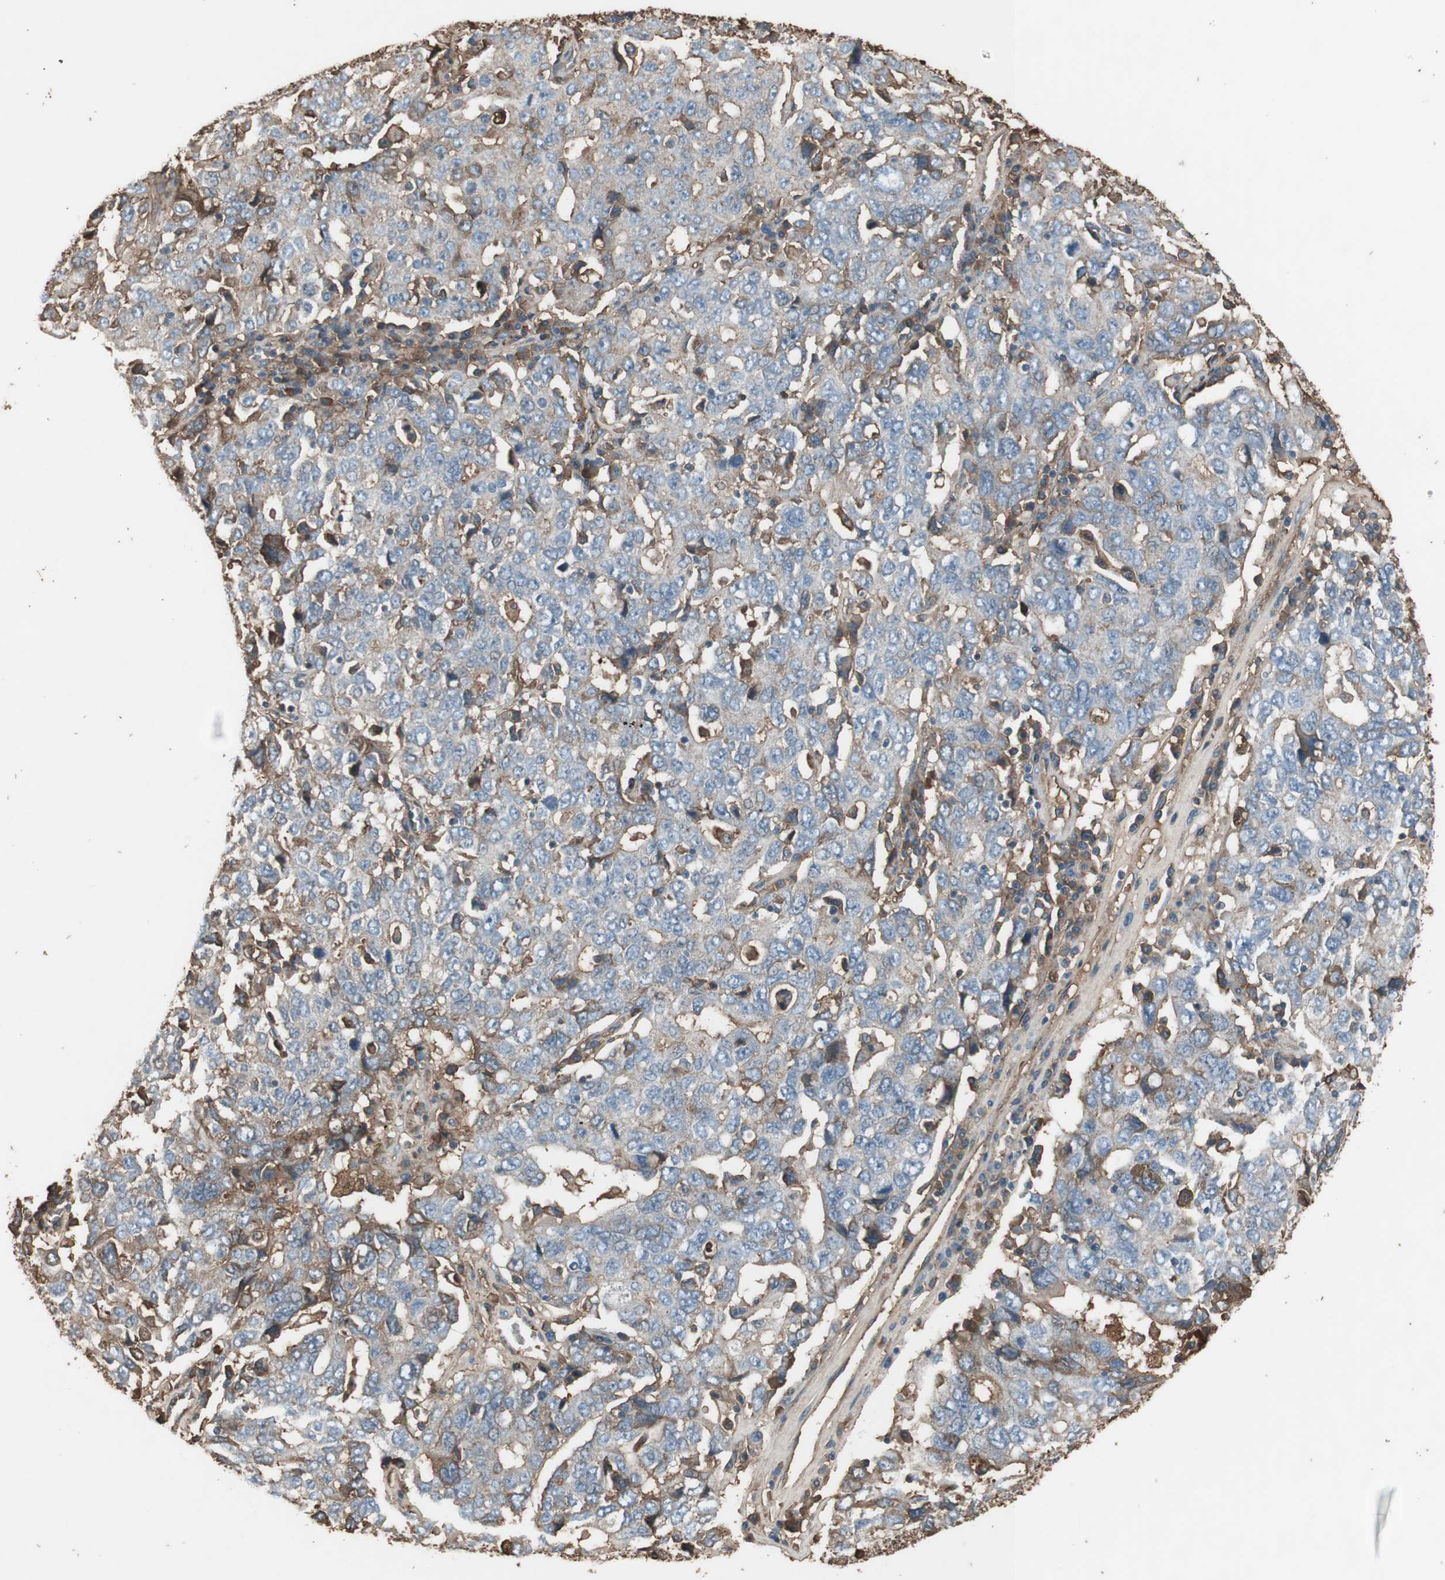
{"staining": {"intensity": "negative", "quantity": "none", "location": "none"}, "tissue": "ovarian cancer", "cell_type": "Tumor cells", "image_type": "cancer", "snomed": [{"axis": "morphology", "description": "Carcinoma, endometroid"}, {"axis": "topography", "description": "Ovary"}], "caption": "Ovarian endometroid carcinoma stained for a protein using immunohistochemistry demonstrates no positivity tumor cells.", "gene": "MMP14", "patient": {"sex": "female", "age": 62}}